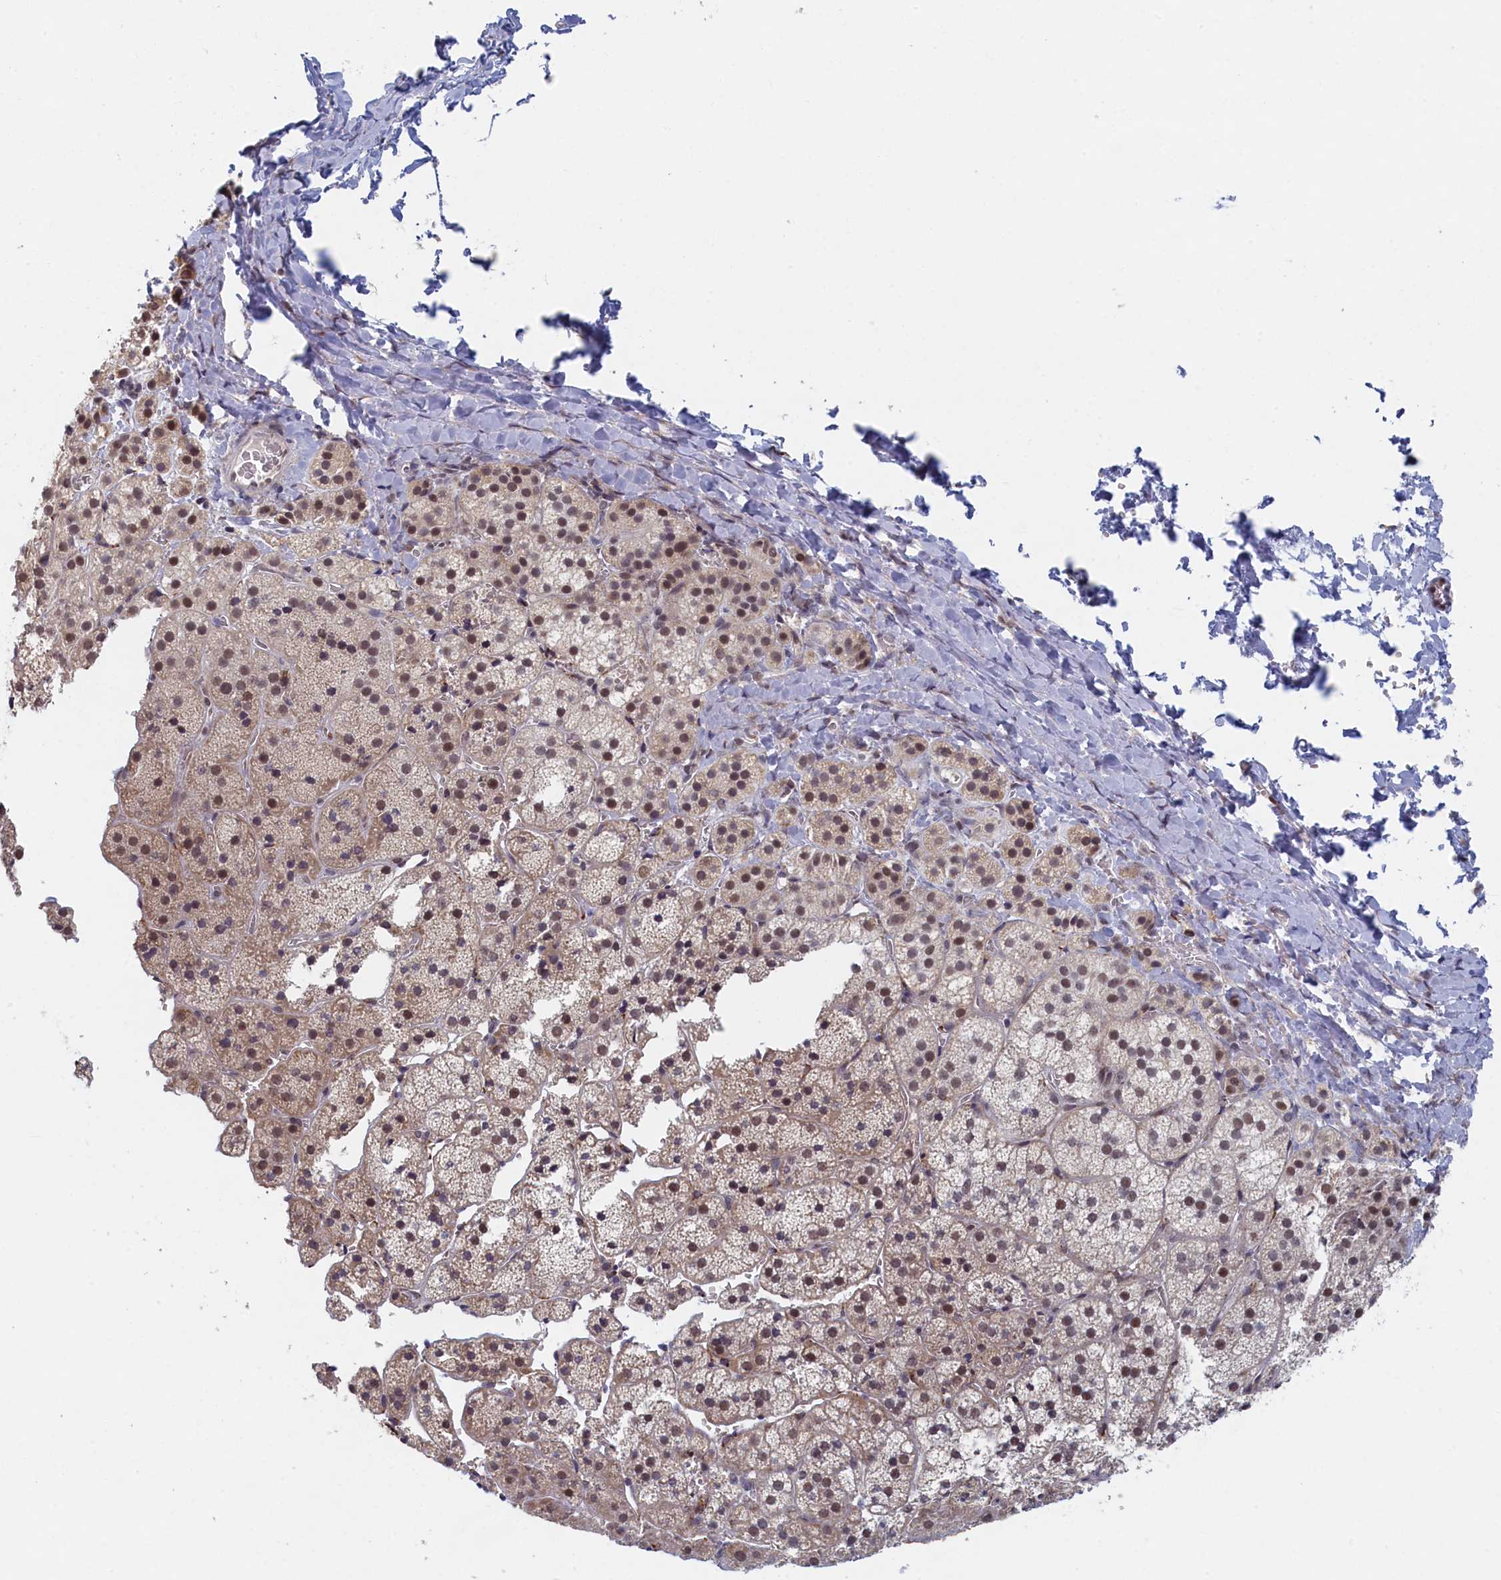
{"staining": {"intensity": "weak", "quantity": "25%-75%", "location": "cytoplasmic/membranous,nuclear"}, "tissue": "adrenal gland", "cell_type": "Glandular cells", "image_type": "normal", "snomed": [{"axis": "morphology", "description": "Normal tissue, NOS"}, {"axis": "topography", "description": "Adrenal gland"}], "caption": "DAB immunohistochemical staining of unremarkable human adrenal gland displays weak cytoplasmic/membranous,nuclear protein staining in approximately 25%-75% of glandular cells.", "gene": "DNAJC17", "patient": {"sex": "female", "age": 44}}